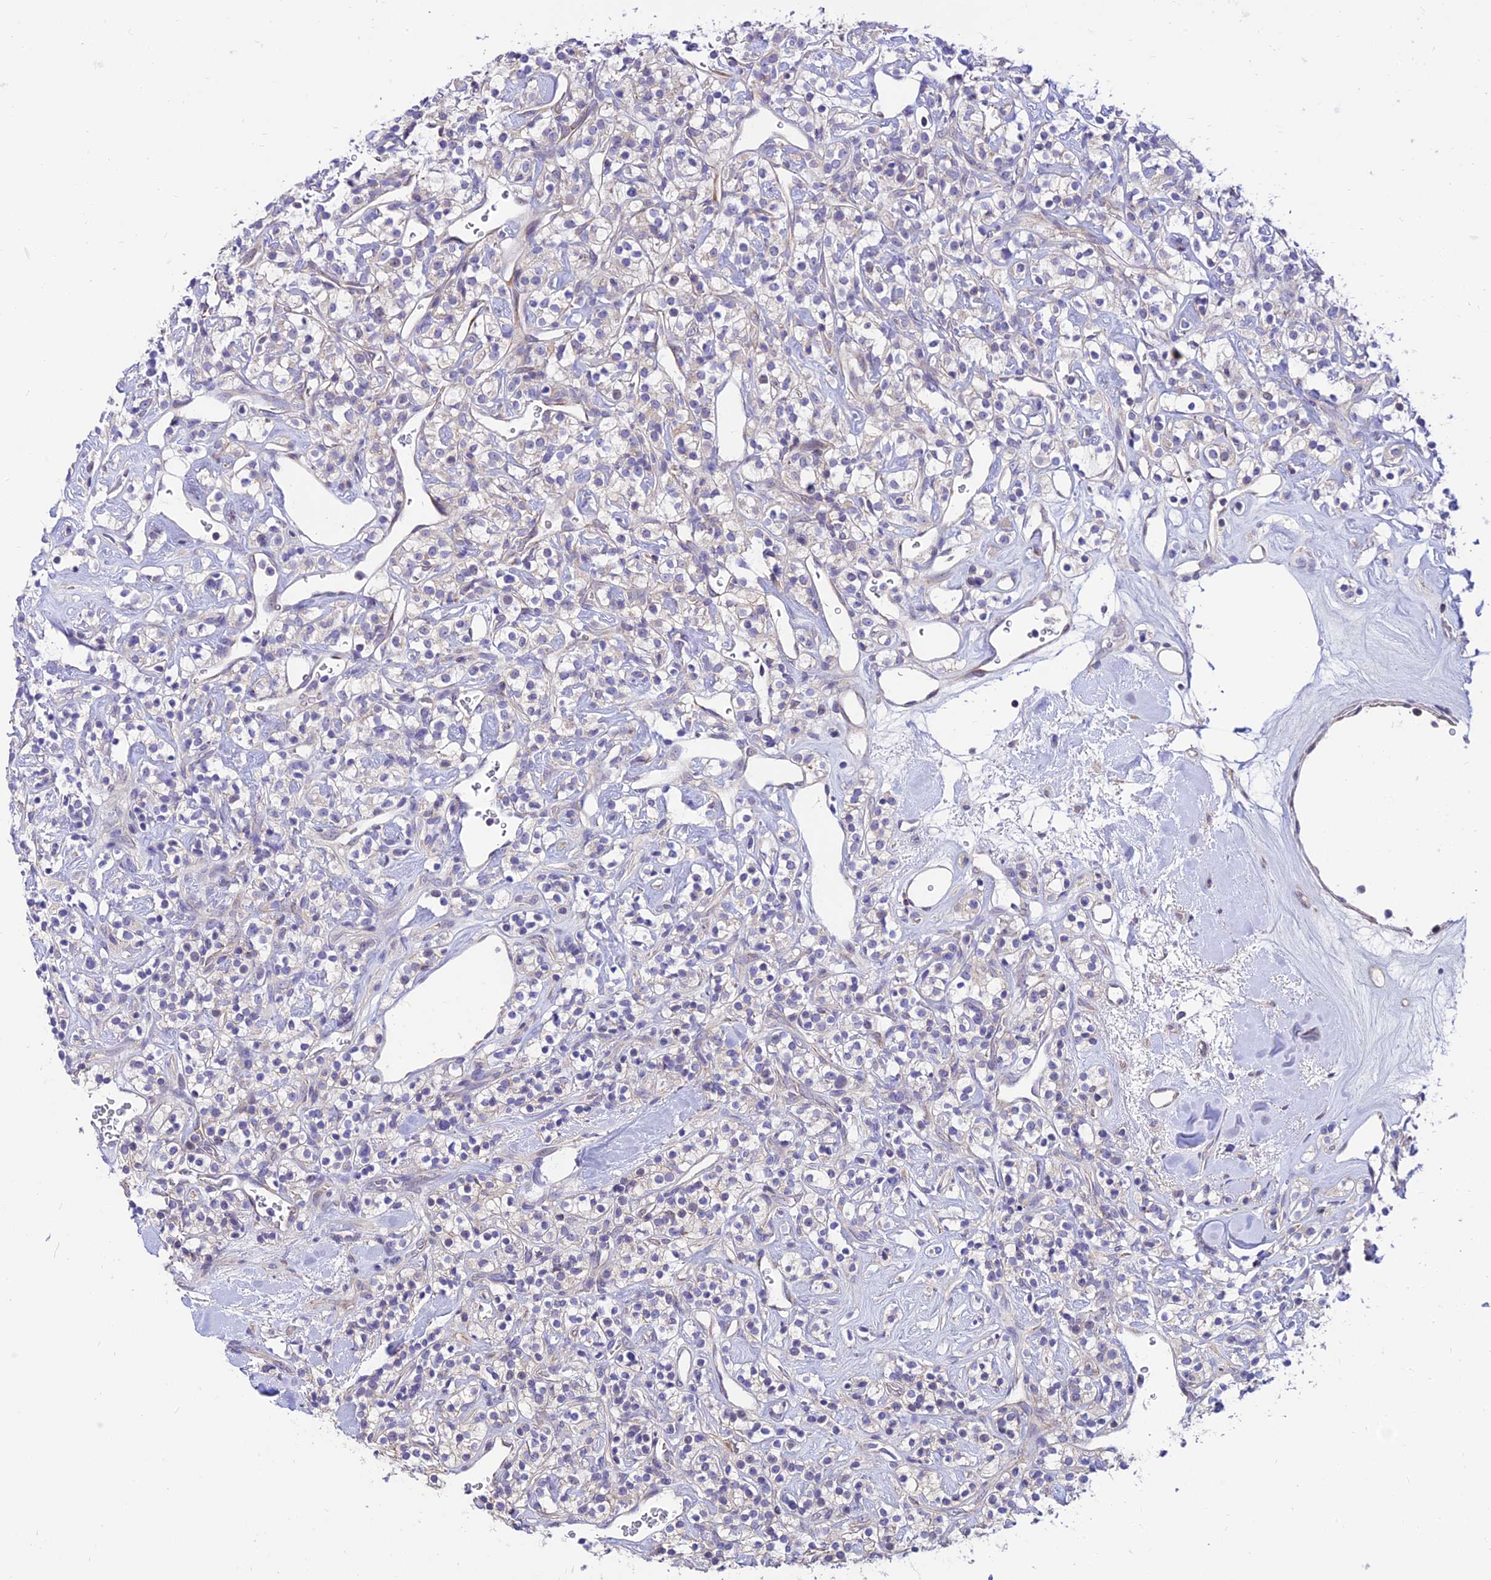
{"staining": {"intensity": "negative", "quantity": "none", "location": "none"}, "tissue": "renal cancer", "cell_type": "Tumor cells", "image_type": "cancer", "snomed": [{"axis": "morphology", "description": "Adenocarcinoma, NOS"}, {"axis": "topography", "description": "Kidney"}], "caption": "Tumor cells are negative for protein expression in human renal cancer (adenocarcinoma). (DAB immunohistochemistry (IHC) with hematoxylin counter stain).", "gene": "C6orf132", "patient": {"sex": "male", "age": 77}}